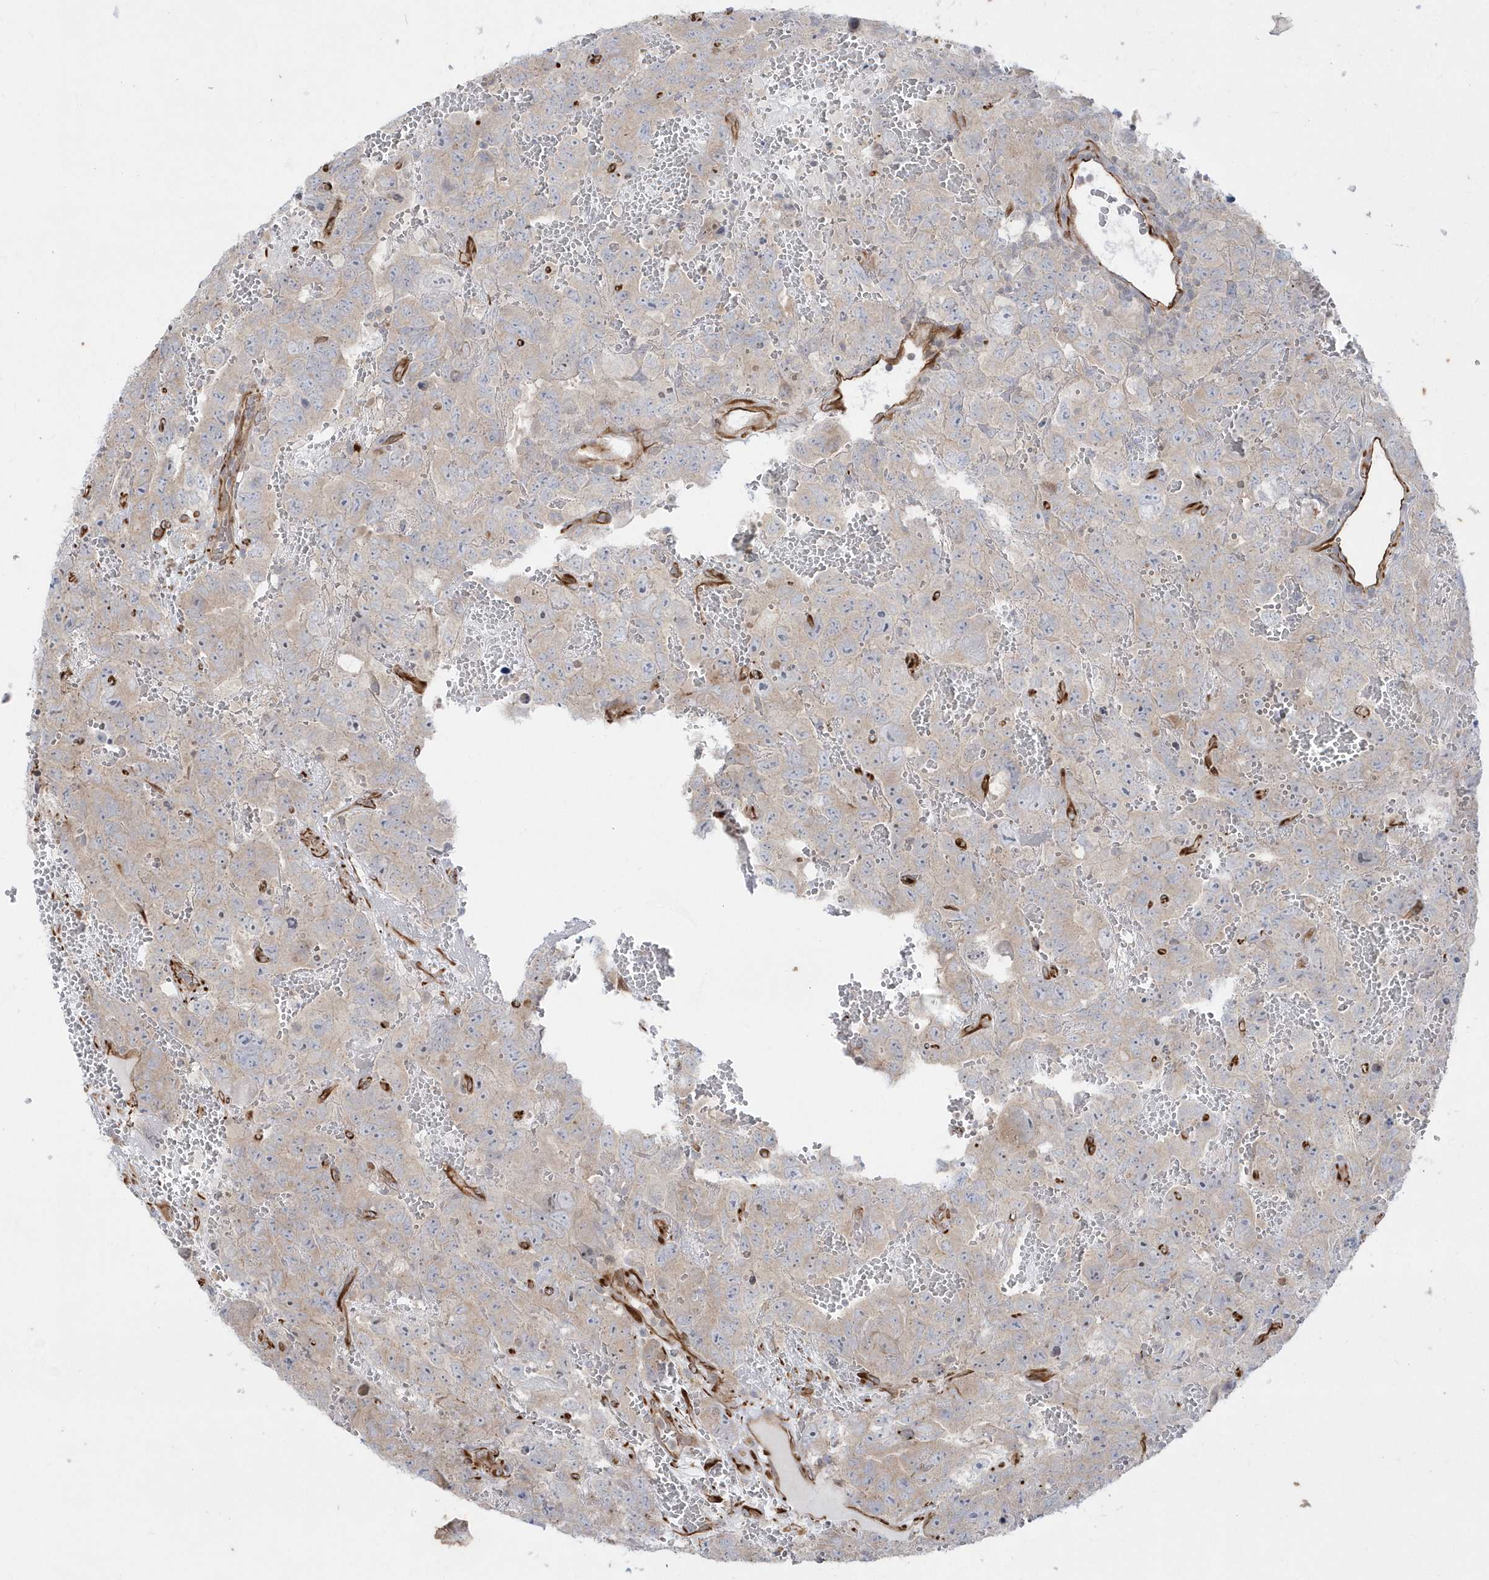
{"staining": {"intensity": "weak", "quantity": "25%-75%", "location": "cytoplasmic/membranous"}, "tissue": "testis cancer", "cell_type": "Tumor cells", "image_type": "cancer", "snomed": [{"axis": "morphology", "description": "Carcinoma, Embryonal, NOS"}, {"axis": "topography", "description": "Testis"}], "caption": "About 25%-75% of tumor cells in human testis cancer display weak cytoplasmic/membranous protein expression as visualized by brown immunohistochemical staining.", "gene": "DHX57", "patient": {"sex": "male", "age": 45}}